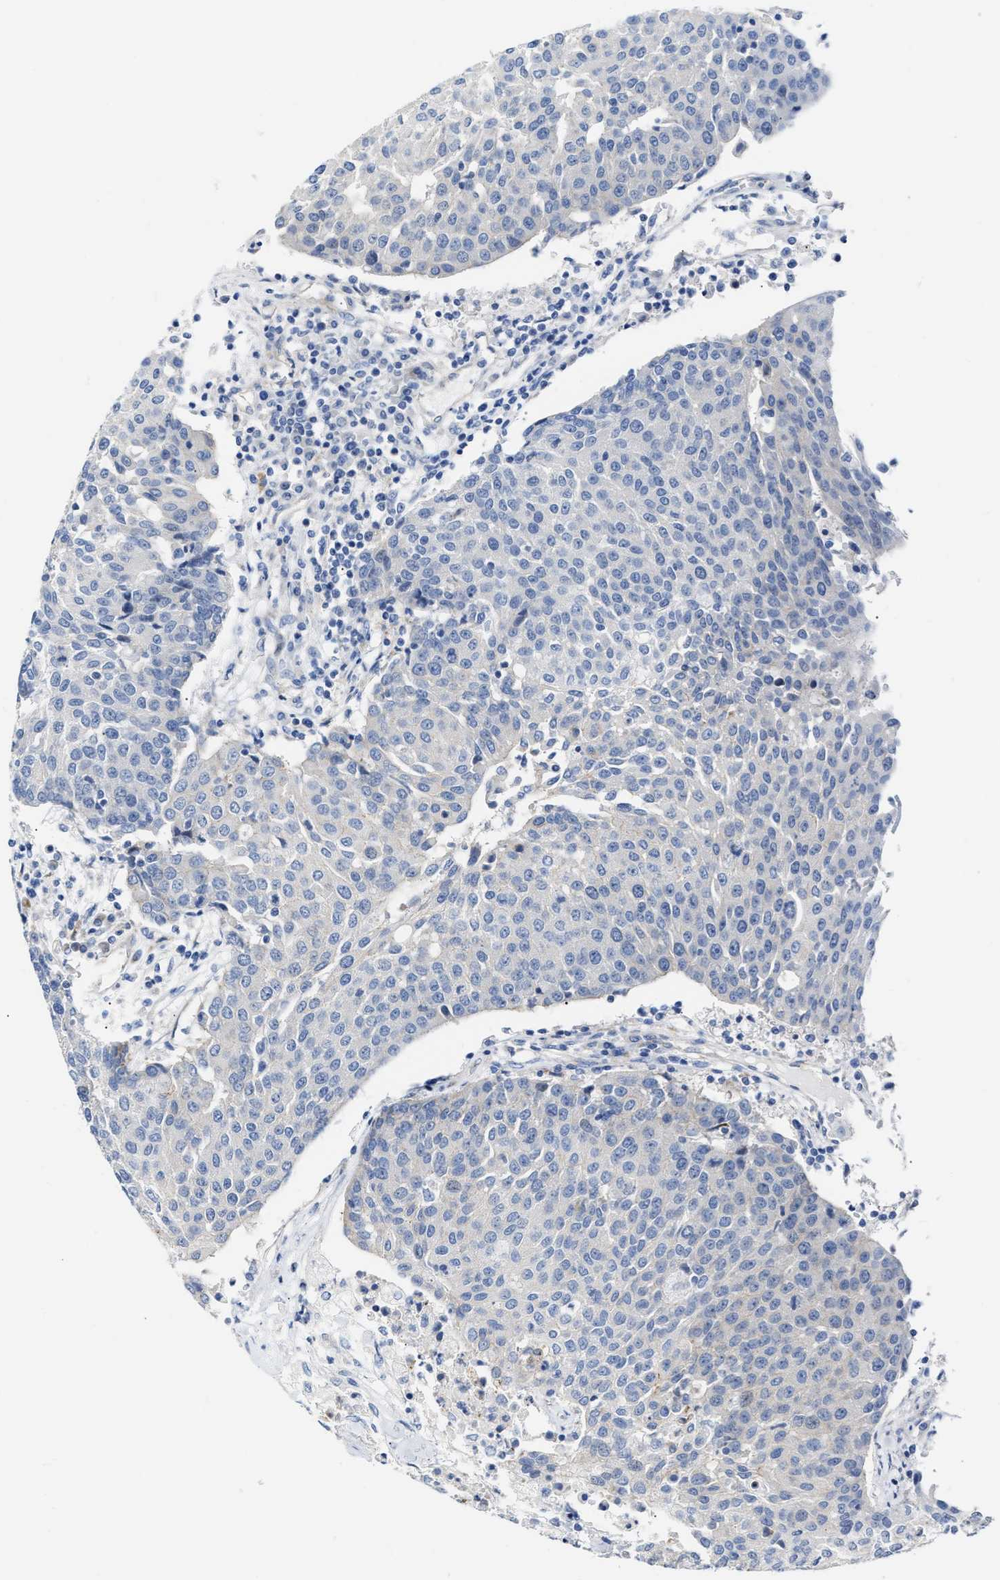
{"staining": {"intensity": "negative", "quantity": "none", "location": "none"}, "tissue": "urothelial cancer", "cell_type": "Tumor cells", "image_type": "cancer", "snomed": [{"axis": "morphology", "description": "Urothelial carcinoma, High grade"}, {"axis": "topography", "description": "Urinary bladder"}], "caption": "Urothelial carcinoma (high-grade) was stained to show a protein in brown. There is no significant positivity in tumor cells.", "gene": "FHL1", "patient": {"sex": "female", "age": 85}}